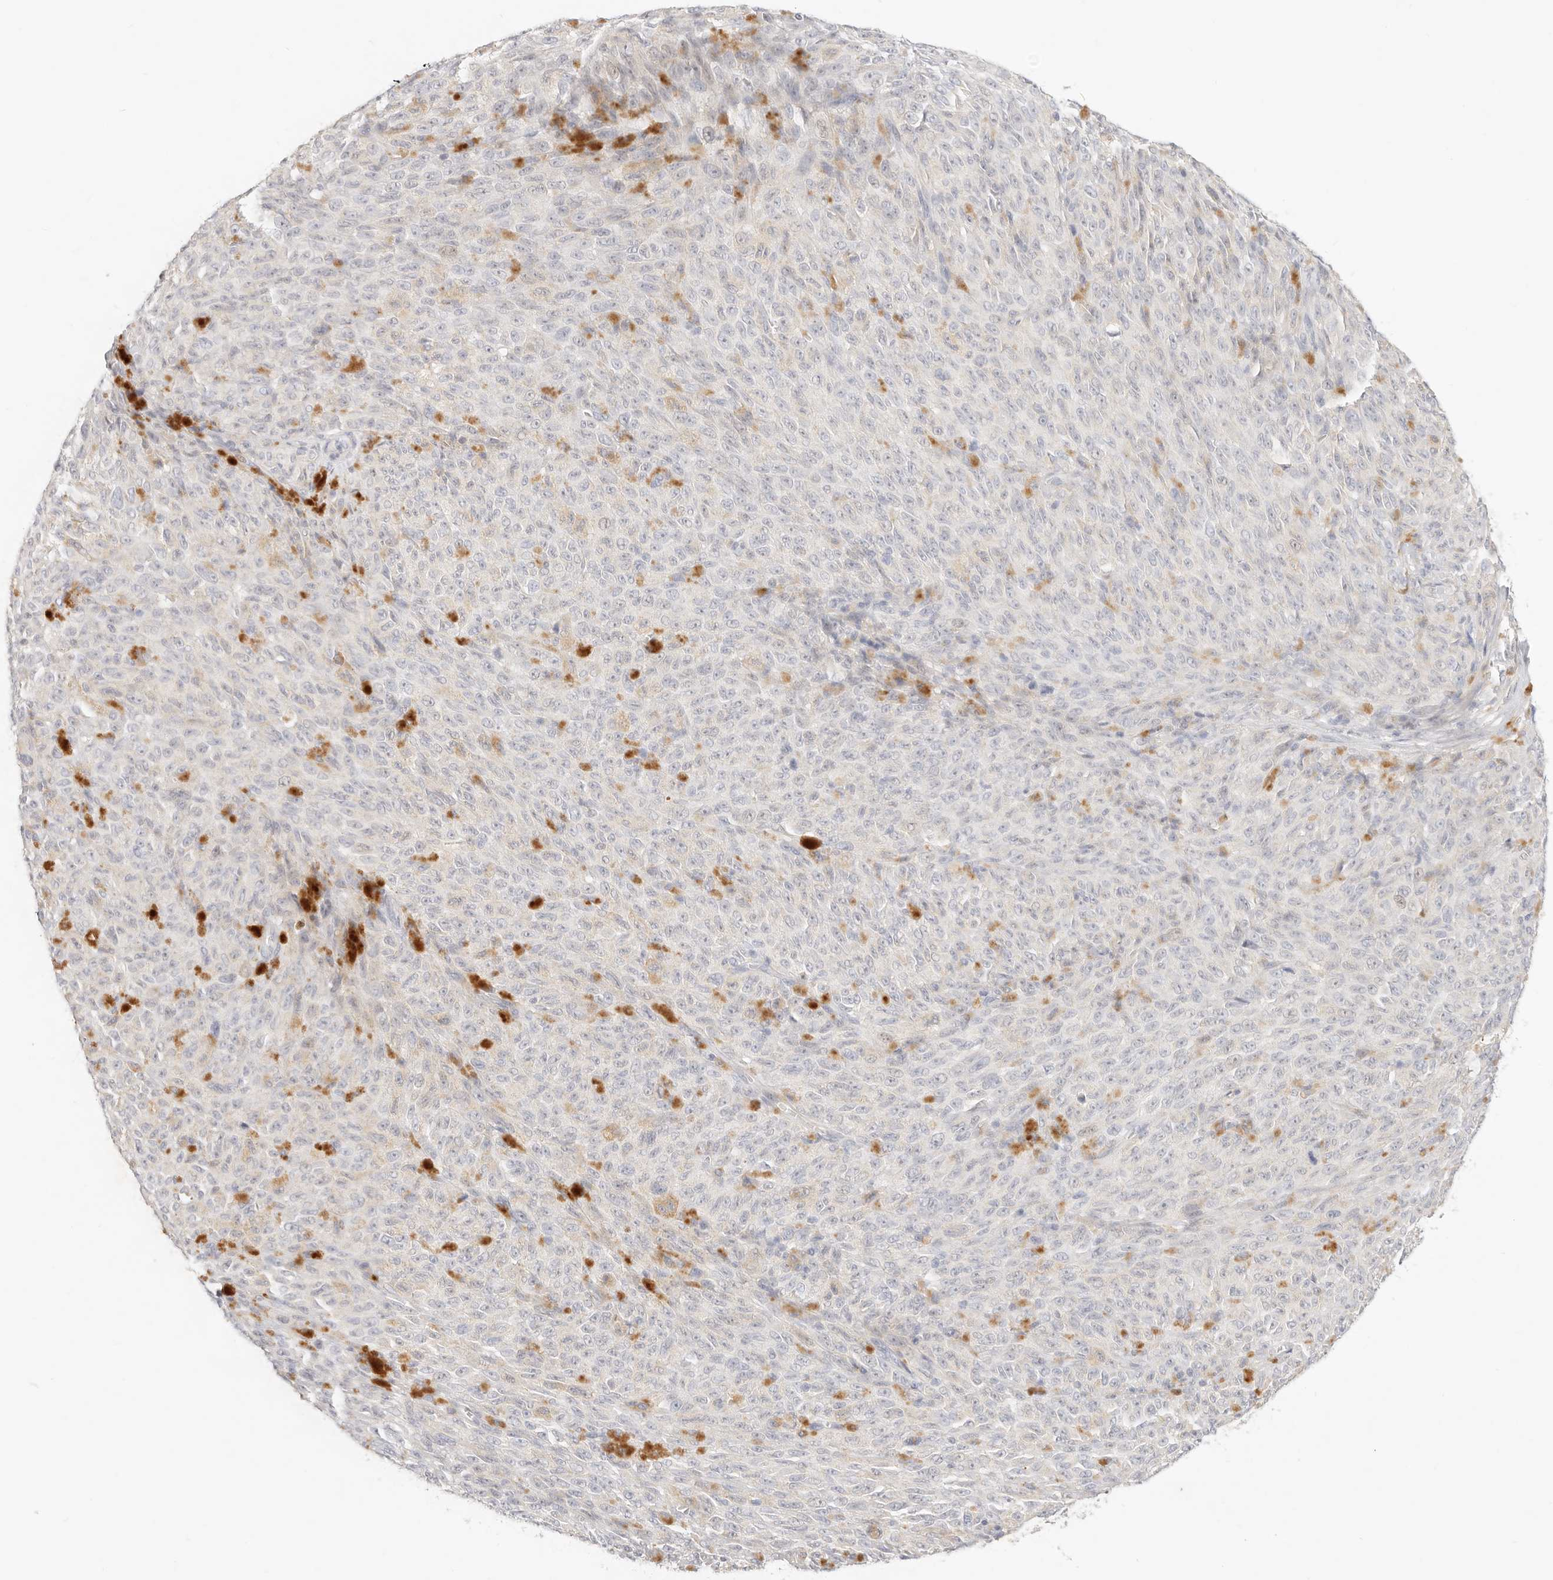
{"staining": {"intensity": "negative", "quantity": "none", "location": "none"}, "tissue": "melanoma", "cell_type": "Tumor cells", "image_type": "cancer", "snomed": [{"axis": "morphology", "description": "Malignant melanoma, NOS"}, {"axis": "topography", "description": "Skin"}], "caption": "Tumor cells show no significant expression in melanoma. (DAB (3,3'-diaminobenzidine) IHC with hematoxylin counter stain).", "gene": "ACOX1", "patient": {"sex": "female", "age": 82}}